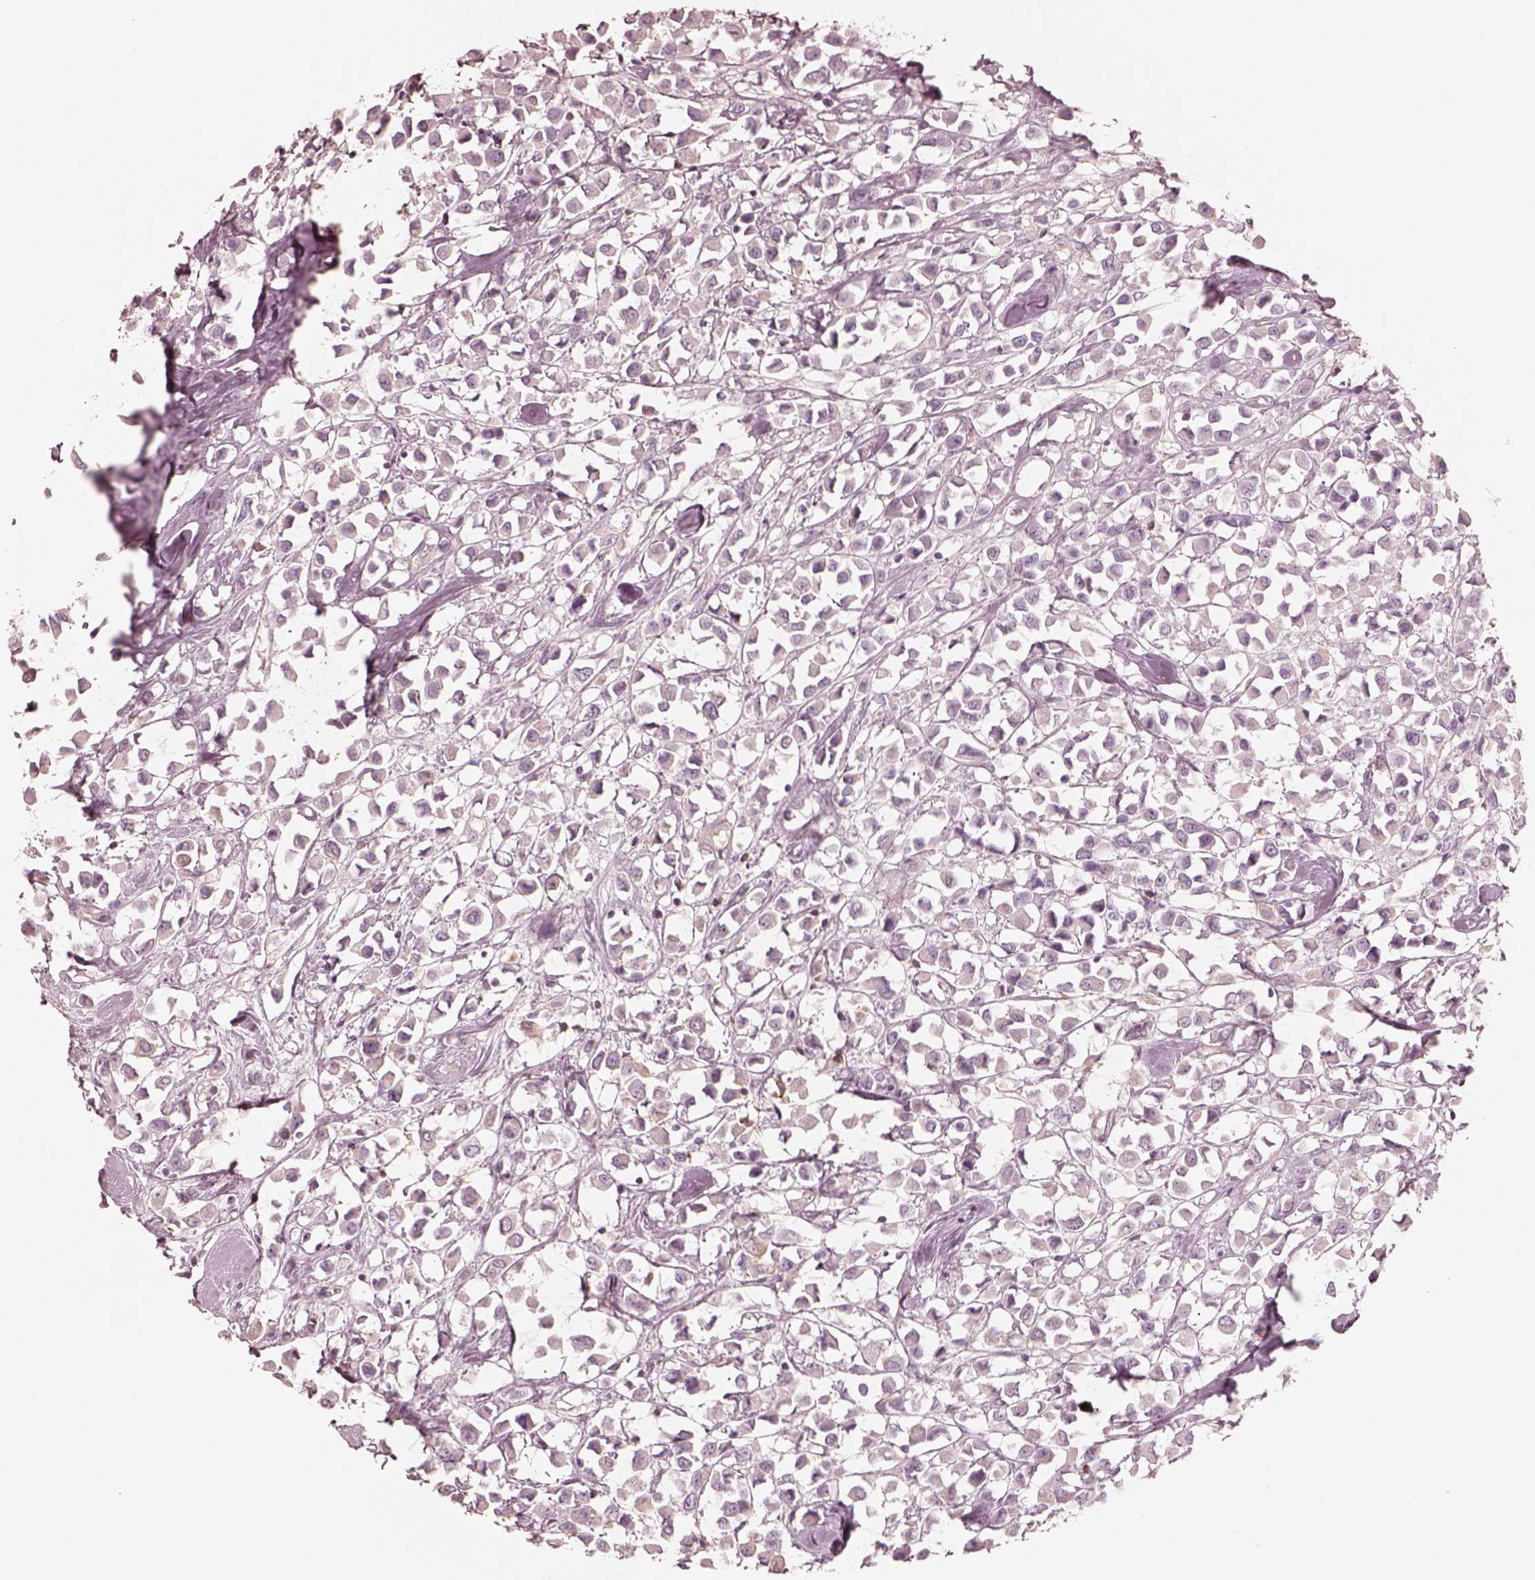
{"staining": {"intensity": "negative", "quantity": "none", "location": "none"}, "tissue": "breast cancer", "cell_type": "Tumor cells", "image_type": "cancer", "snomed": [{"axis": "morphology", "description": "Duct carcinoma"}, {"axis": "topography", "description": "Breast"}], "caption": "Immunohistochemistry (IHC) of human infiltrating ductal carcinoma (breast) demonstrates no expression in tumor cells.", "gene": "GPRIN1", "patient": {"sex": "female", "age": 61}}